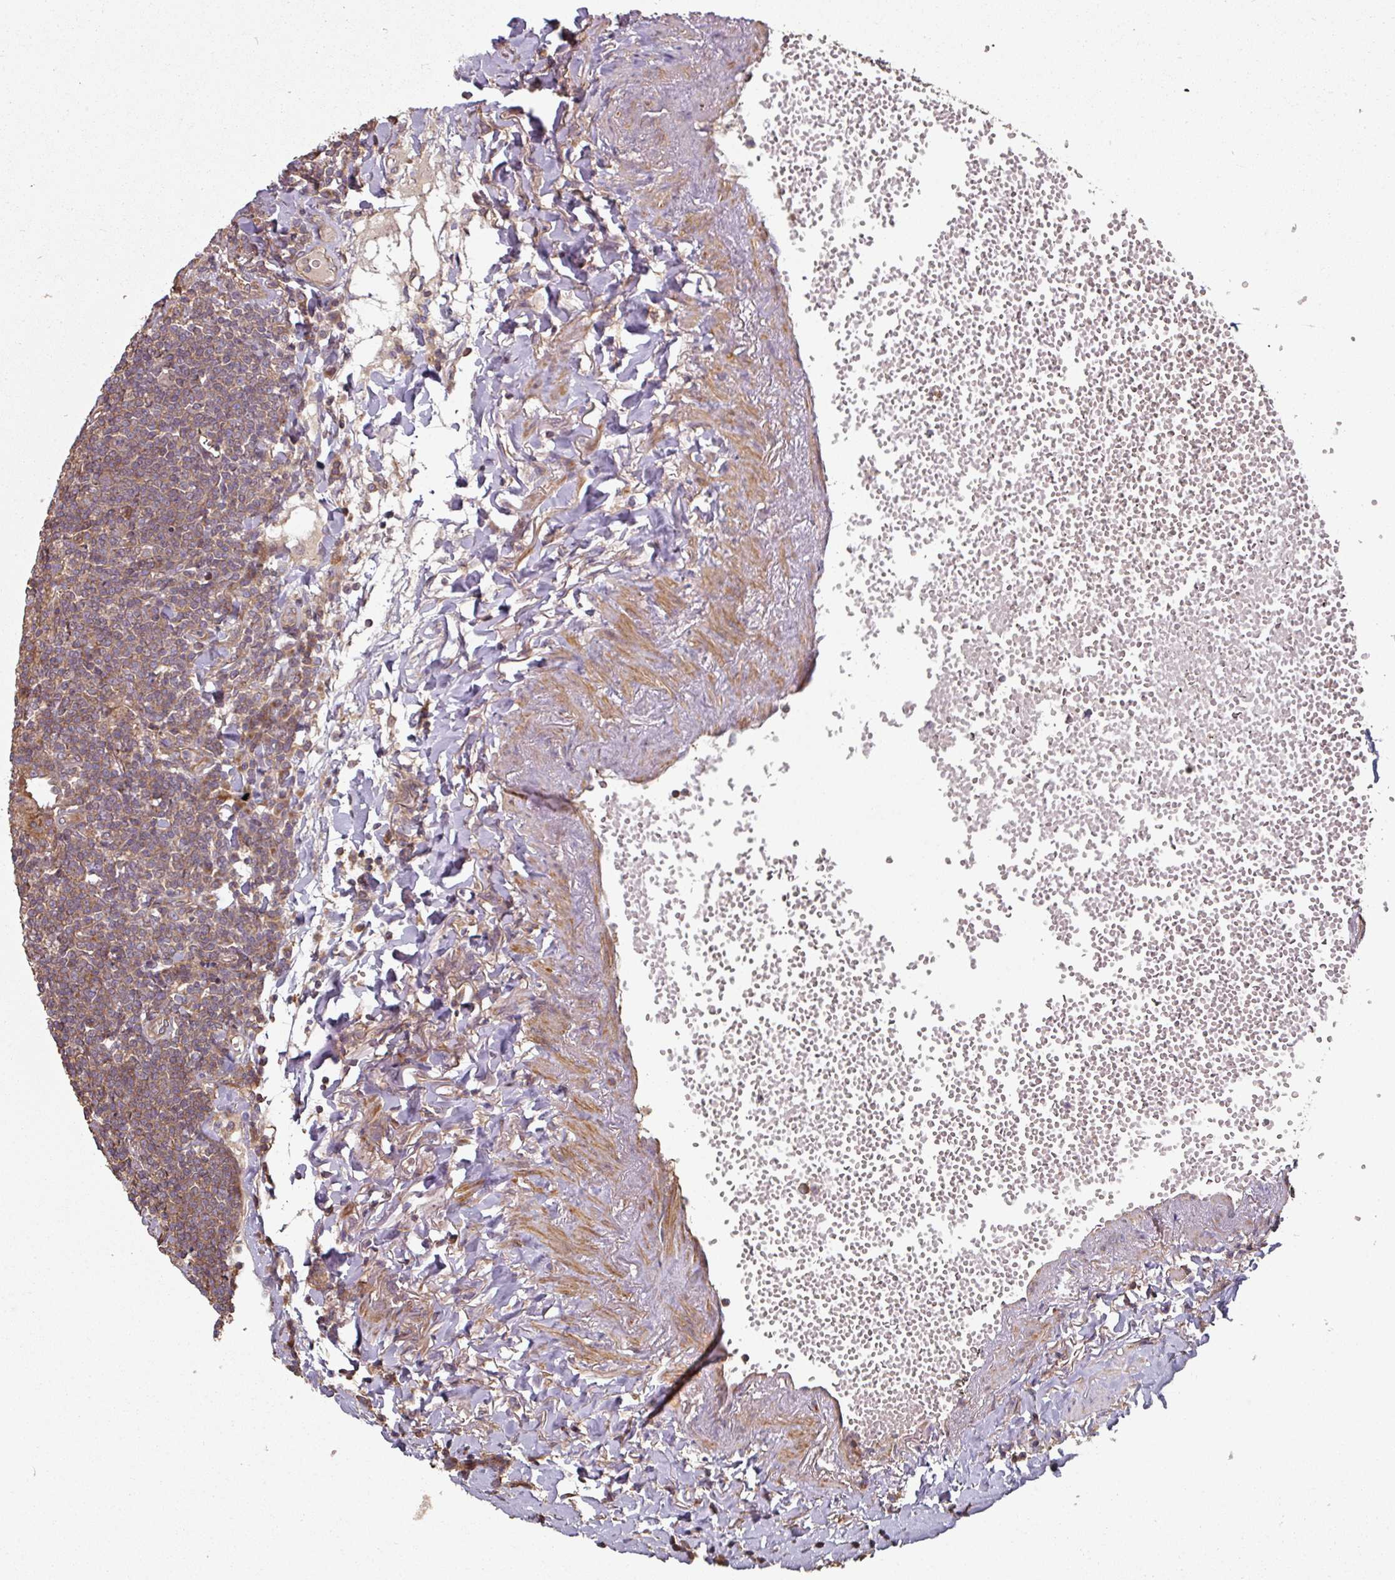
{"staining": {"intensity": "moderate", "quantity": ">75%", "location": "cytoplasmic/membranous"}, "tissue": "lymphoma", "cell_type": "Tumor cells", "image_type": "cancer", "snomed": [{"axis": "morphology", "description": "Malignant lymphoma, non-Hodgkin's type, Low grade"}, {"axis": "topography", "description": "Lung"}], "caption": "IHC histopathology image of malignant lymphoma, non-Hodgkin's type (low-grade) stained for a protein (brown), which demonstrates medium levels of moderate cytoplasmic/membranous positivity in approximately >75% of tumor cells.", "gene": "SIK1", "patient": {"sex": "female", "age": 71}}